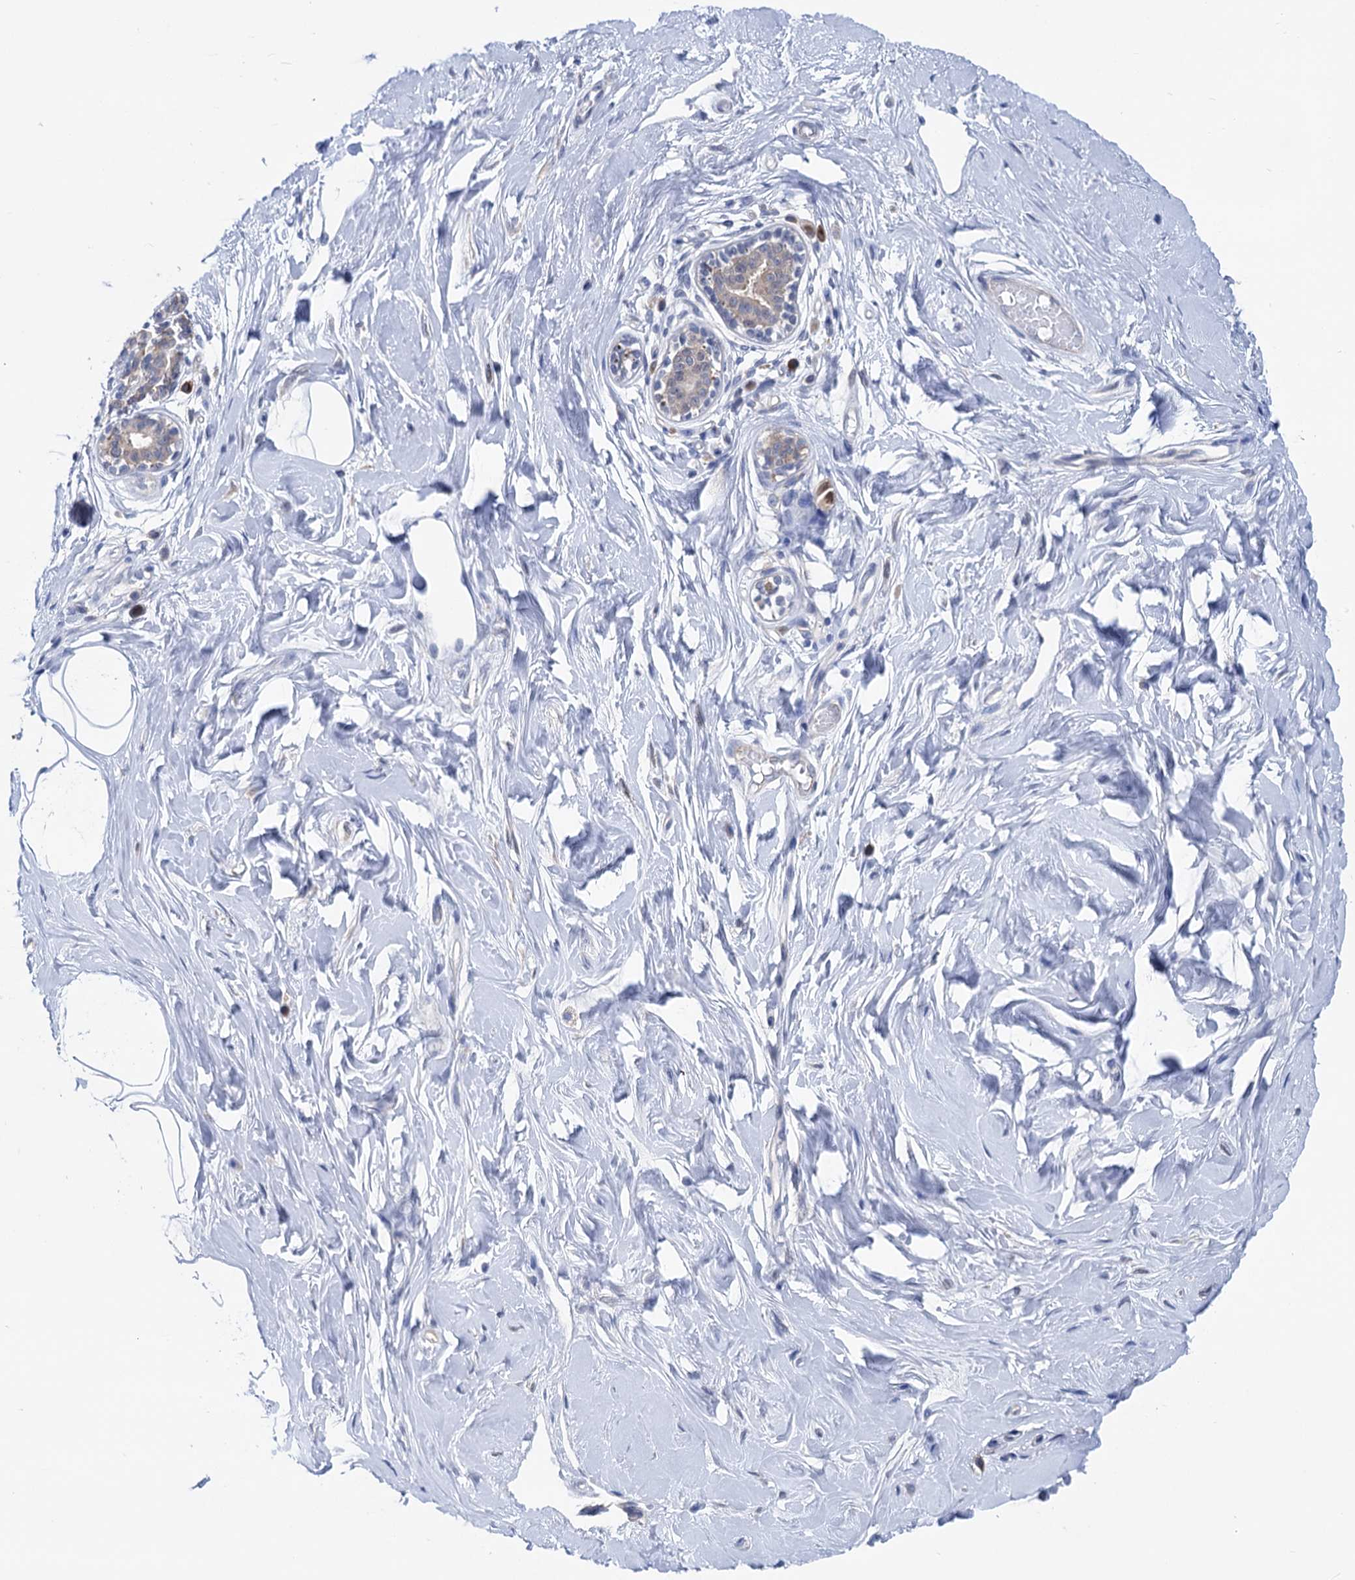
{"staining": {"intensity": "negative", "quantity": "none", "location": "none"}, "tissue": "breast", "cell_type": "Adipocytes", "image_type": "normal", "snomed": [{"axis": "morphology", "description": "Normal tissue, NOS"}, {"axis": "topography", "description": "Breast"}], "caption": "Human breast stained for a protein using immunohistochemistry demonstrates no expression in adipocytes.", "gene": "ZNRD2", "patient": {"sex": "female", "age": 45}}